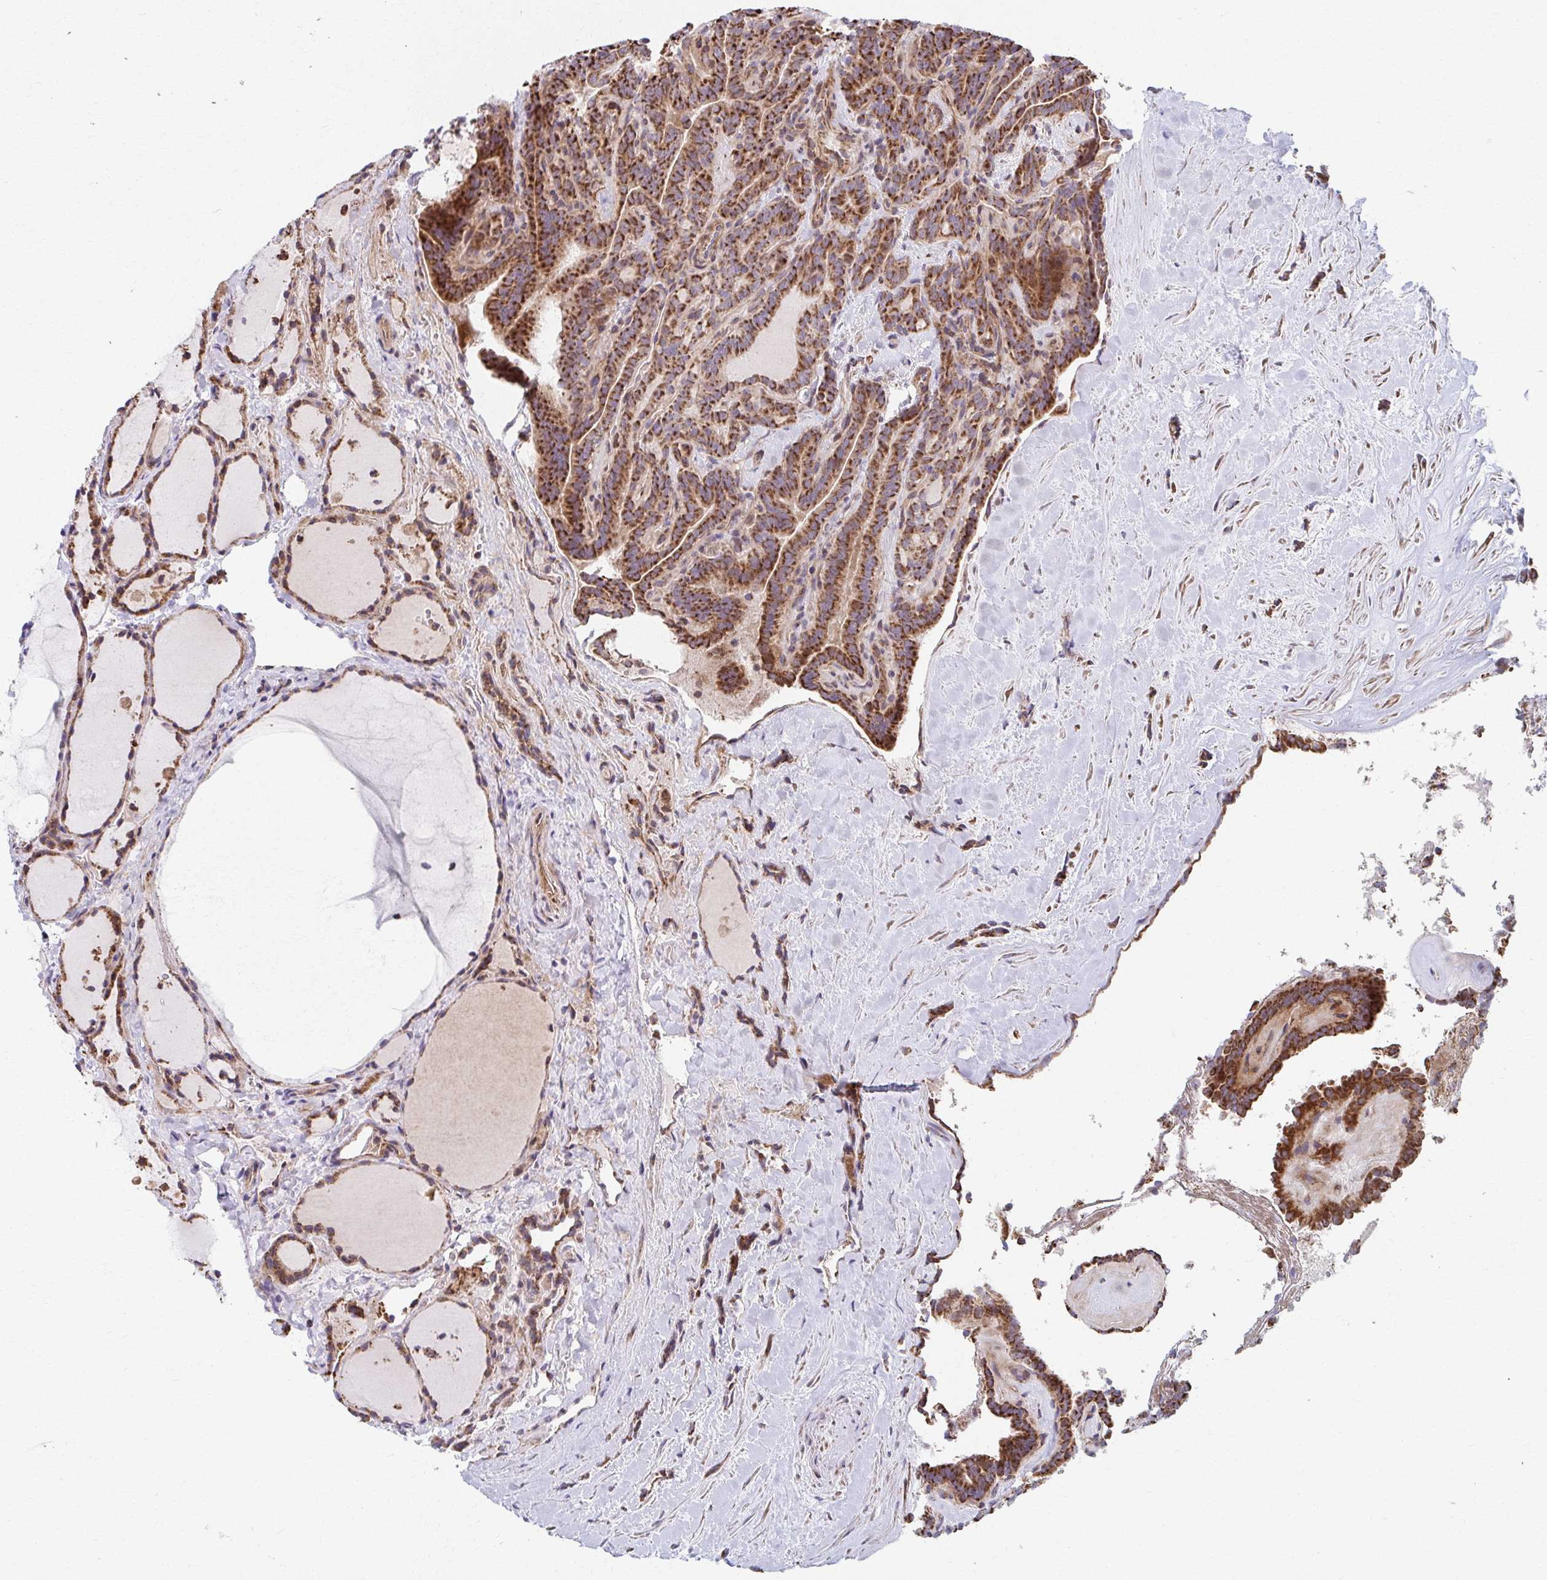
{"staining": {"intensity": "strong", "quantity": ">75%", "location": "cytoplasmic/membranous"}, "tissue": "thyroid cancer", "cell_type": "Tumor cells", "image_type": "cancer", "snomed": [{"axis": "morphology", "description": "Papillary adenocarcinoma, NOS"}, {"axis": "topography", "description": "Thyroid gland"}], "caption": "Thyroid papillary adenocarcinoma stained for a protein displays strong cytoplasmic/membranous positivity in tumor cells.", "gene": "SAT1", "patient": {"sex": "female", "age": 21}}